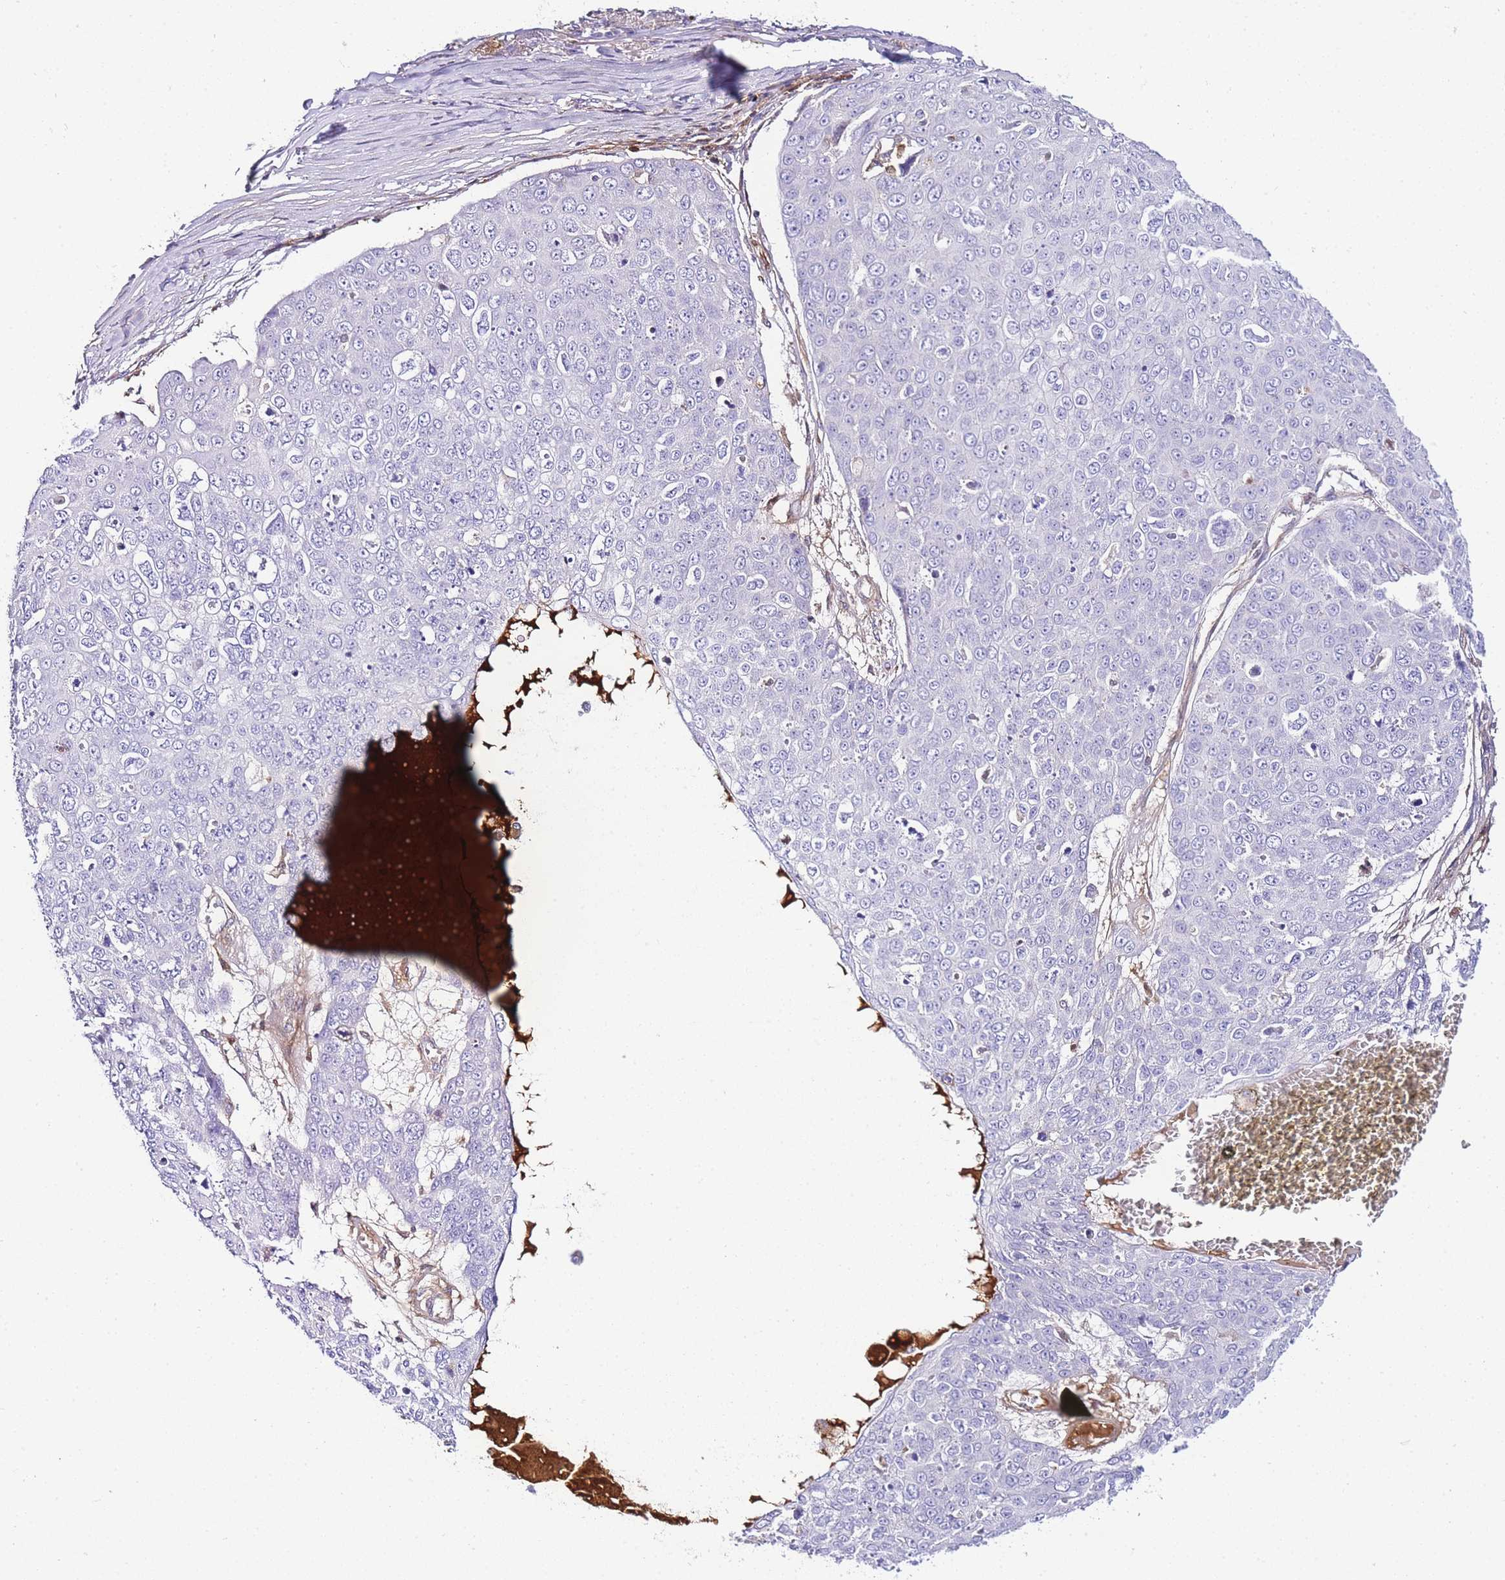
{"staining": {"intensity": "negative", "quantity": "none", "location": "none"}, "tissue": "skin cancer", "cell_type": "Tumor cells", "image_type": "cancer", "snomed": [{"axis": "morphology", "description": "Squamous cell carcinoma, NOS"}, {"axis": "topography", "description": "Skin"}], "caption": "IHC photomicrograph of human skin cancer stained for a protein (brown), which shows no positivity in tumor cells.", "gene": "FBN3", "patient": {"sex": "male", "age": 71}}